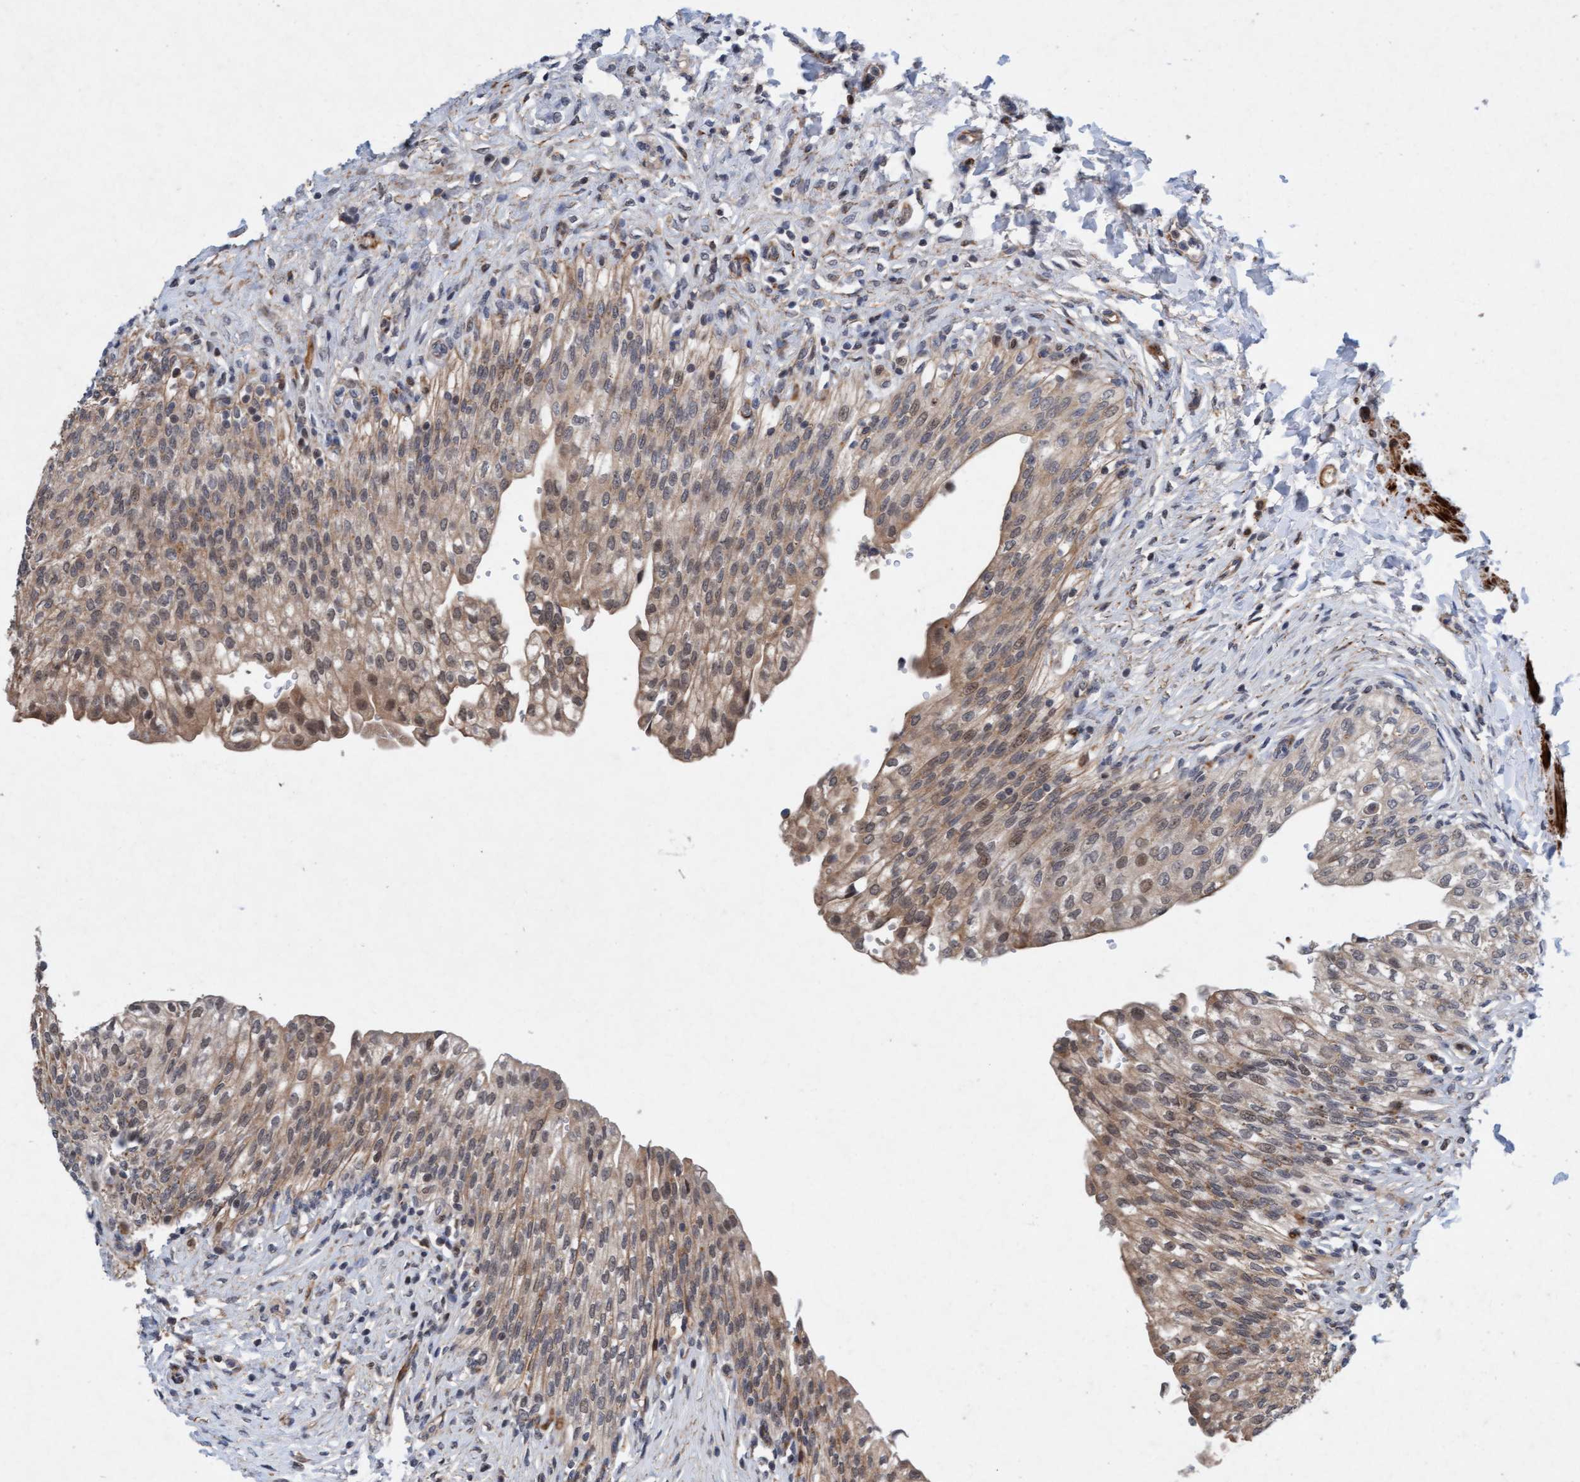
{"staining": {"intensity": "moderate", "quantity": ">75%", "location": "cytoplasmic/membranous,nuclear"}, "tissue": "urinary bladder", "cell_type": "Urothelial cells", "image_type": "normal", "snomed": [{"axis": "morphology", "description": "Urothelial carcinoma, High grade"}, {"axis": "topography", "description": "Urinary bladder"}], "caption": "This histopathology image displays immunohistochemistry (IHC) staining of benign human urinary bladder, with medium moderate cytoplasmic/membranous,nuclear expression in approximately >75% of urothelial cells.", "gene": "TMEM70", "patient": {"sex": "male", "age": 46}}